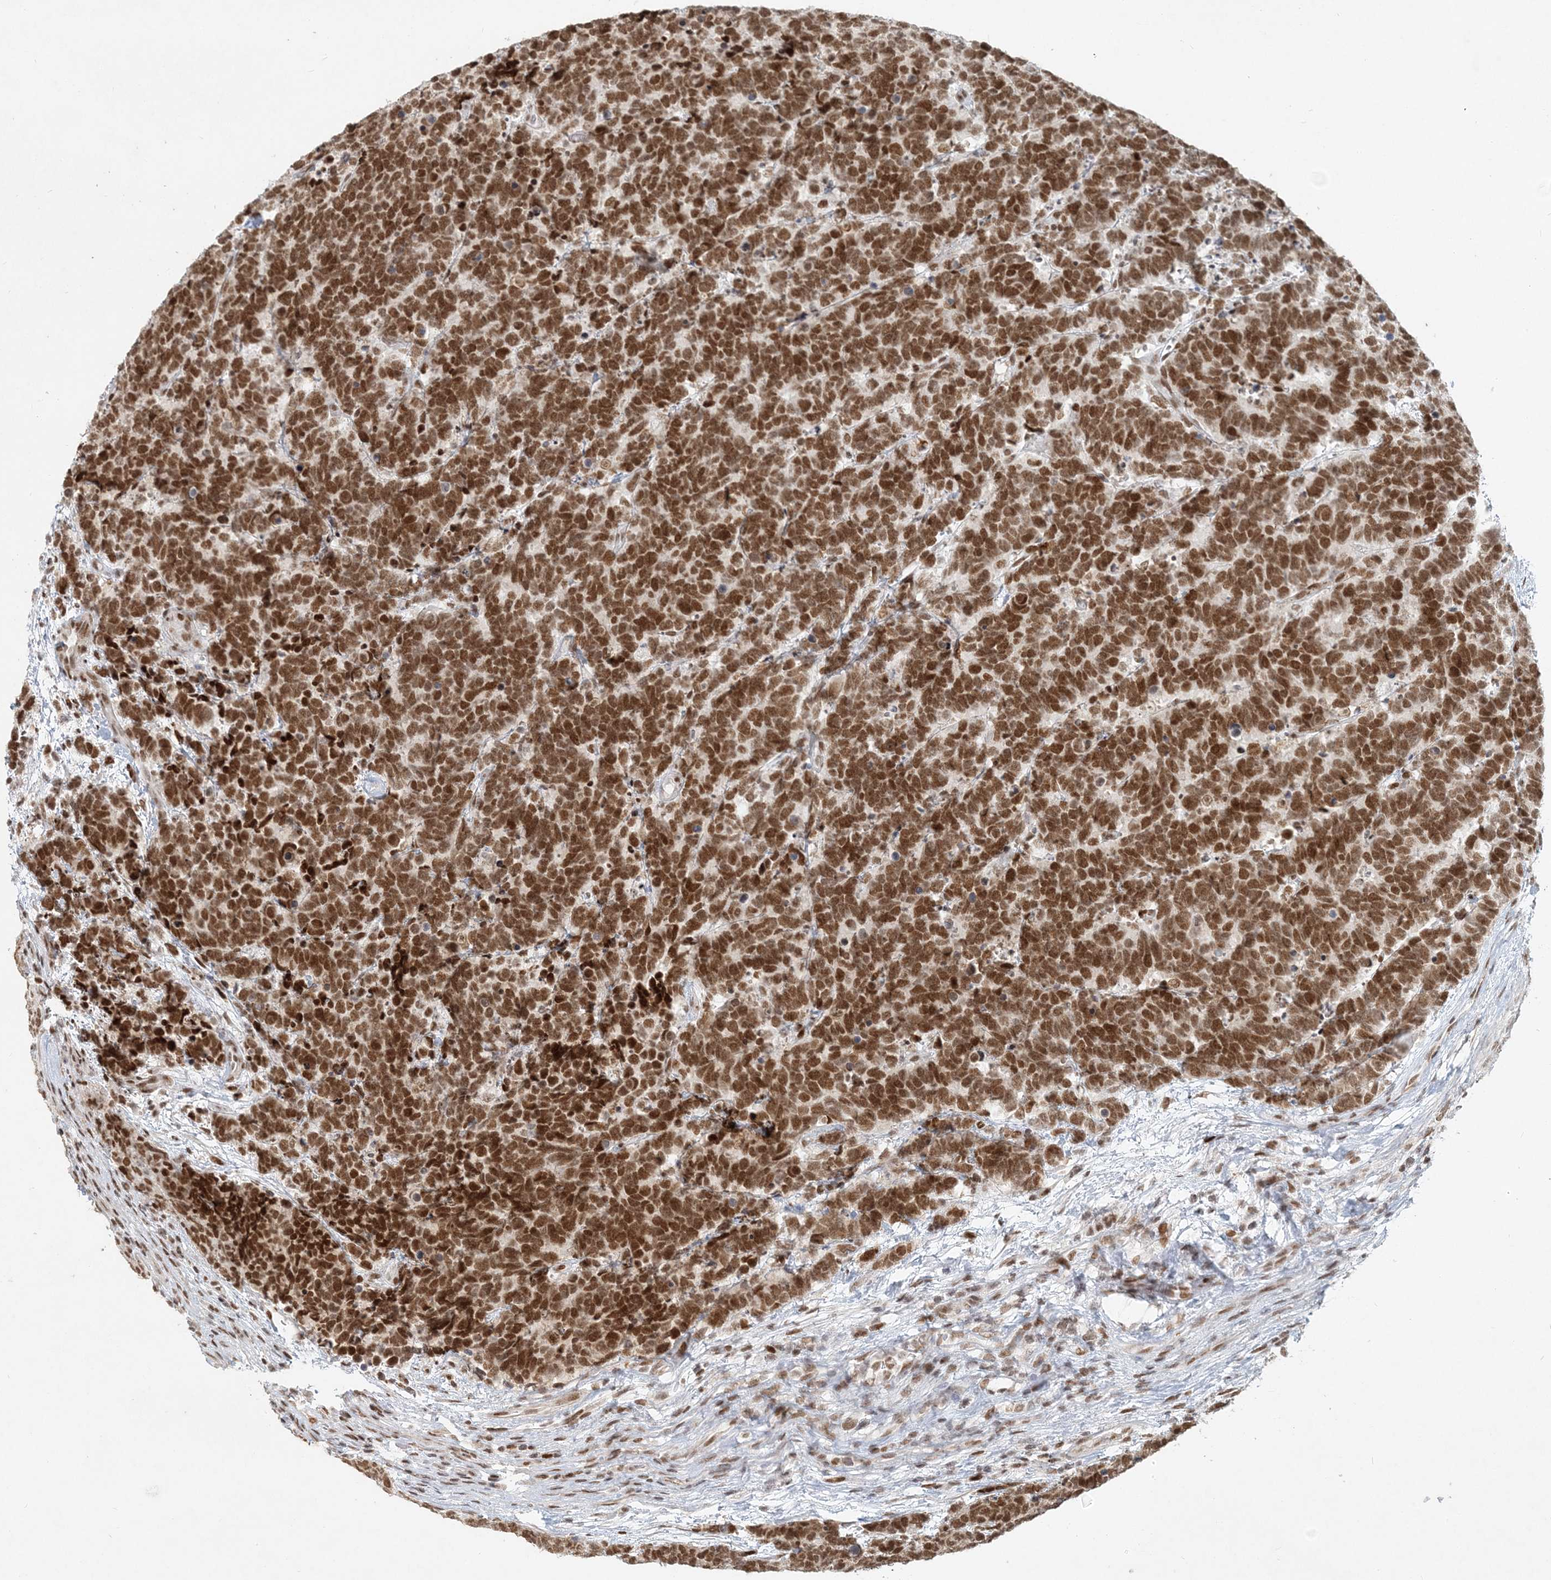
{"staining": {"intensity": "strong", "quantity": ">75%", "location": "nuclear"}, "tissue": "carcinoid", "cell_type": "Tumor cells", "image_type": "cancer", "snomed": [{"axis": "morphology", "description": "Carcinoma, NOS"}, {"axis": "morphology", "description": "Carcinoid, malignant, NOS"}, {"axis": "topography", "description": "Urinary bladder"}], "caption": "Immunohistochemistry (IHC) of human carcinoid shows high levels of strong nuclear staining in about >75% of tumor cells. Using DAB (brown) and hematoxylin (blue) stains, captured at high magnification using brightfield microscopy.", "gene": "BAZ1B", "patient": {"sex": "male", "age": 57}}